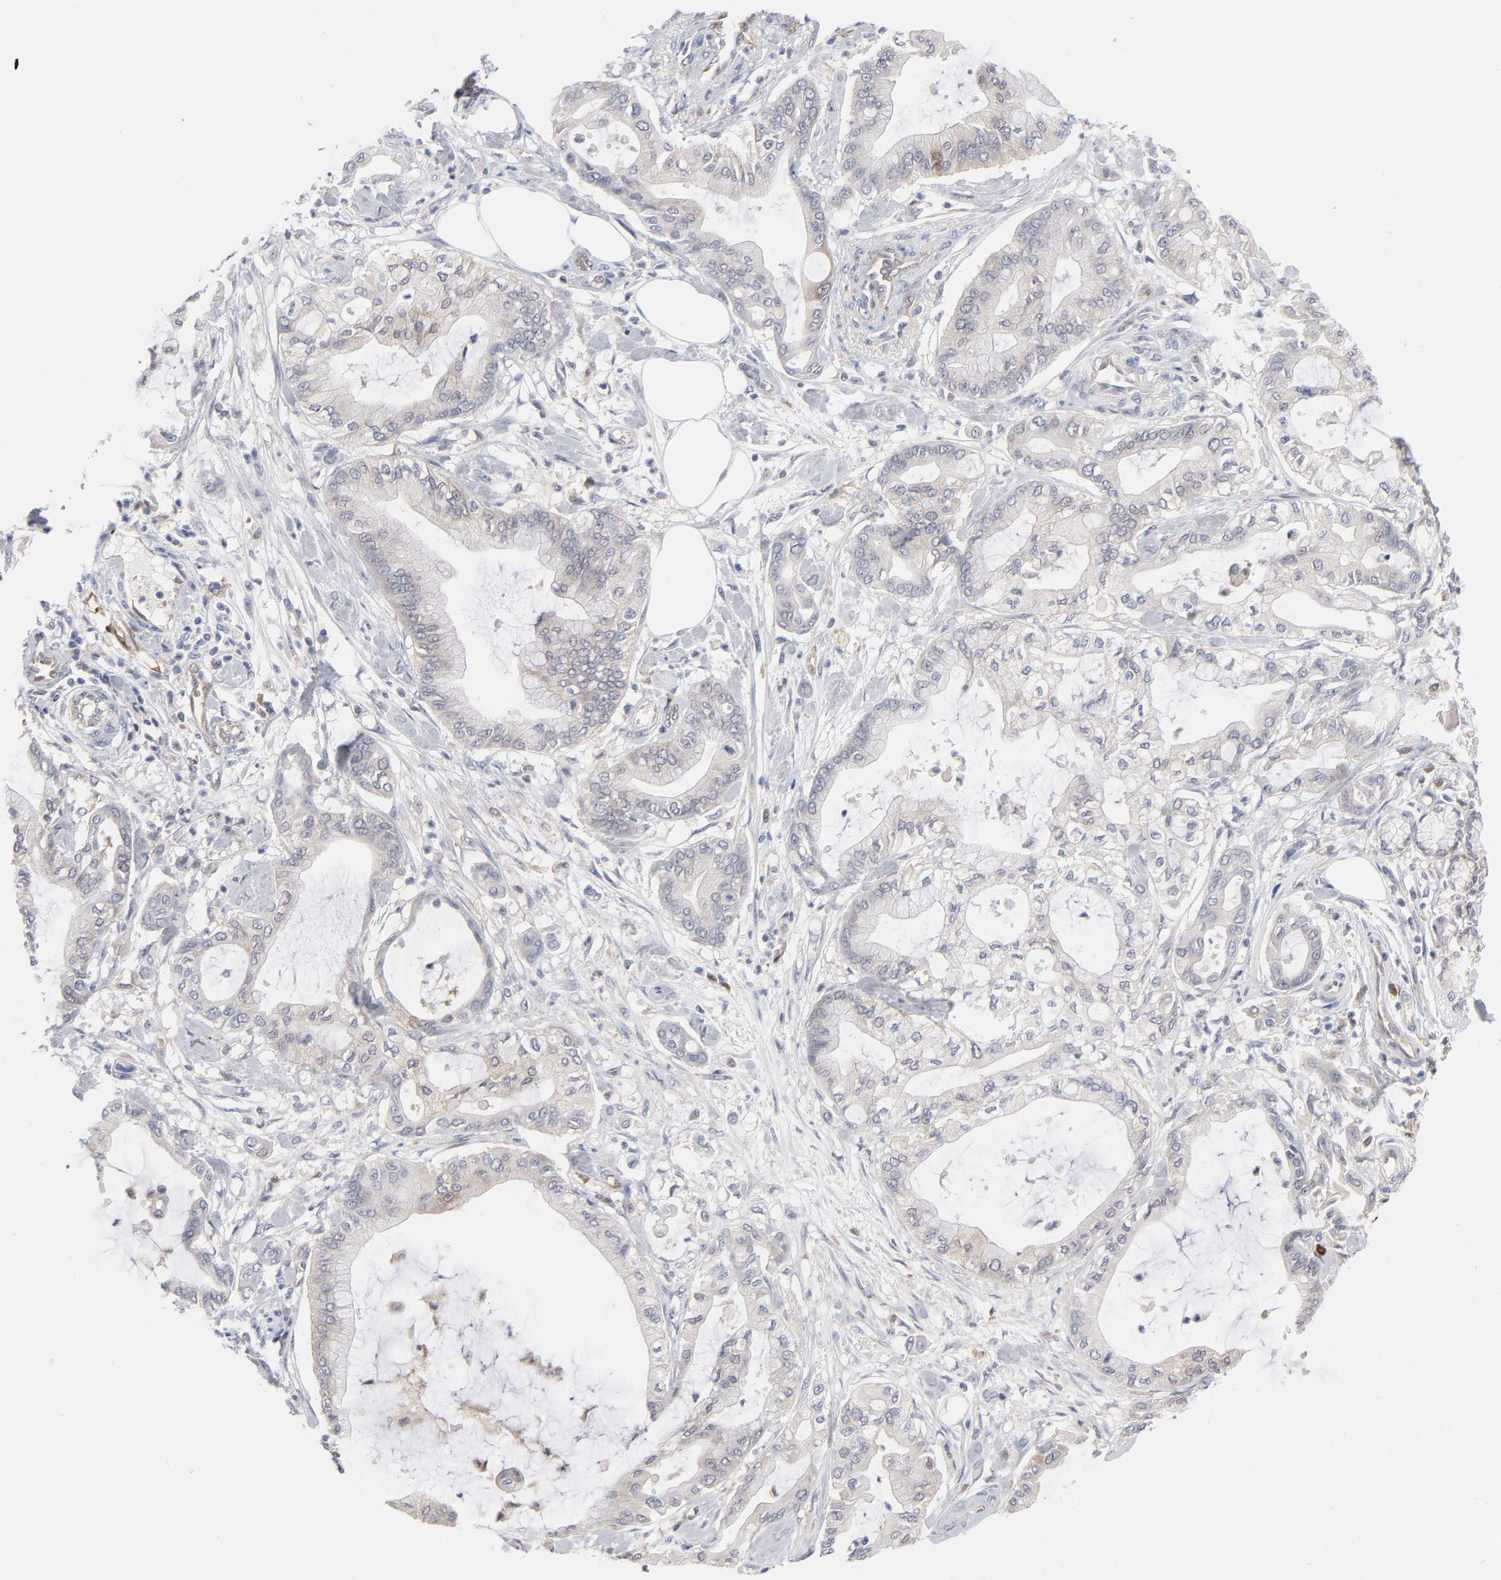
{"staining": {"intensity": "negative", "quantity": "none", "location": "none"}, "tissue": "pancreatic cancer", "cell_type": "Tumor cells", "image_type": "cancer", "snomed": [{"axis": "morphology", "description": "Adenocarcinoma, NOS"}, {"axis": "morphology", "description": "Adenocarcinoma, metastatic, NOS"}, {"axis": "topography", "description": "Lymph node"}, {"axis": "topography", "description": "Pancreas"}, {"axis": "topography", "description": "Duodenum"}], "caption": "Protein analysis of adenocarcinoma (pancreatic) shows no significant staining in tumor cells. Brightfield microscopy of immunohistochemistry stained with DAB (brown) and hematoxylin (blue), captured at high magnification.", "gene": "ARRB1", "patient": {"sex": "female", "age": 64}}